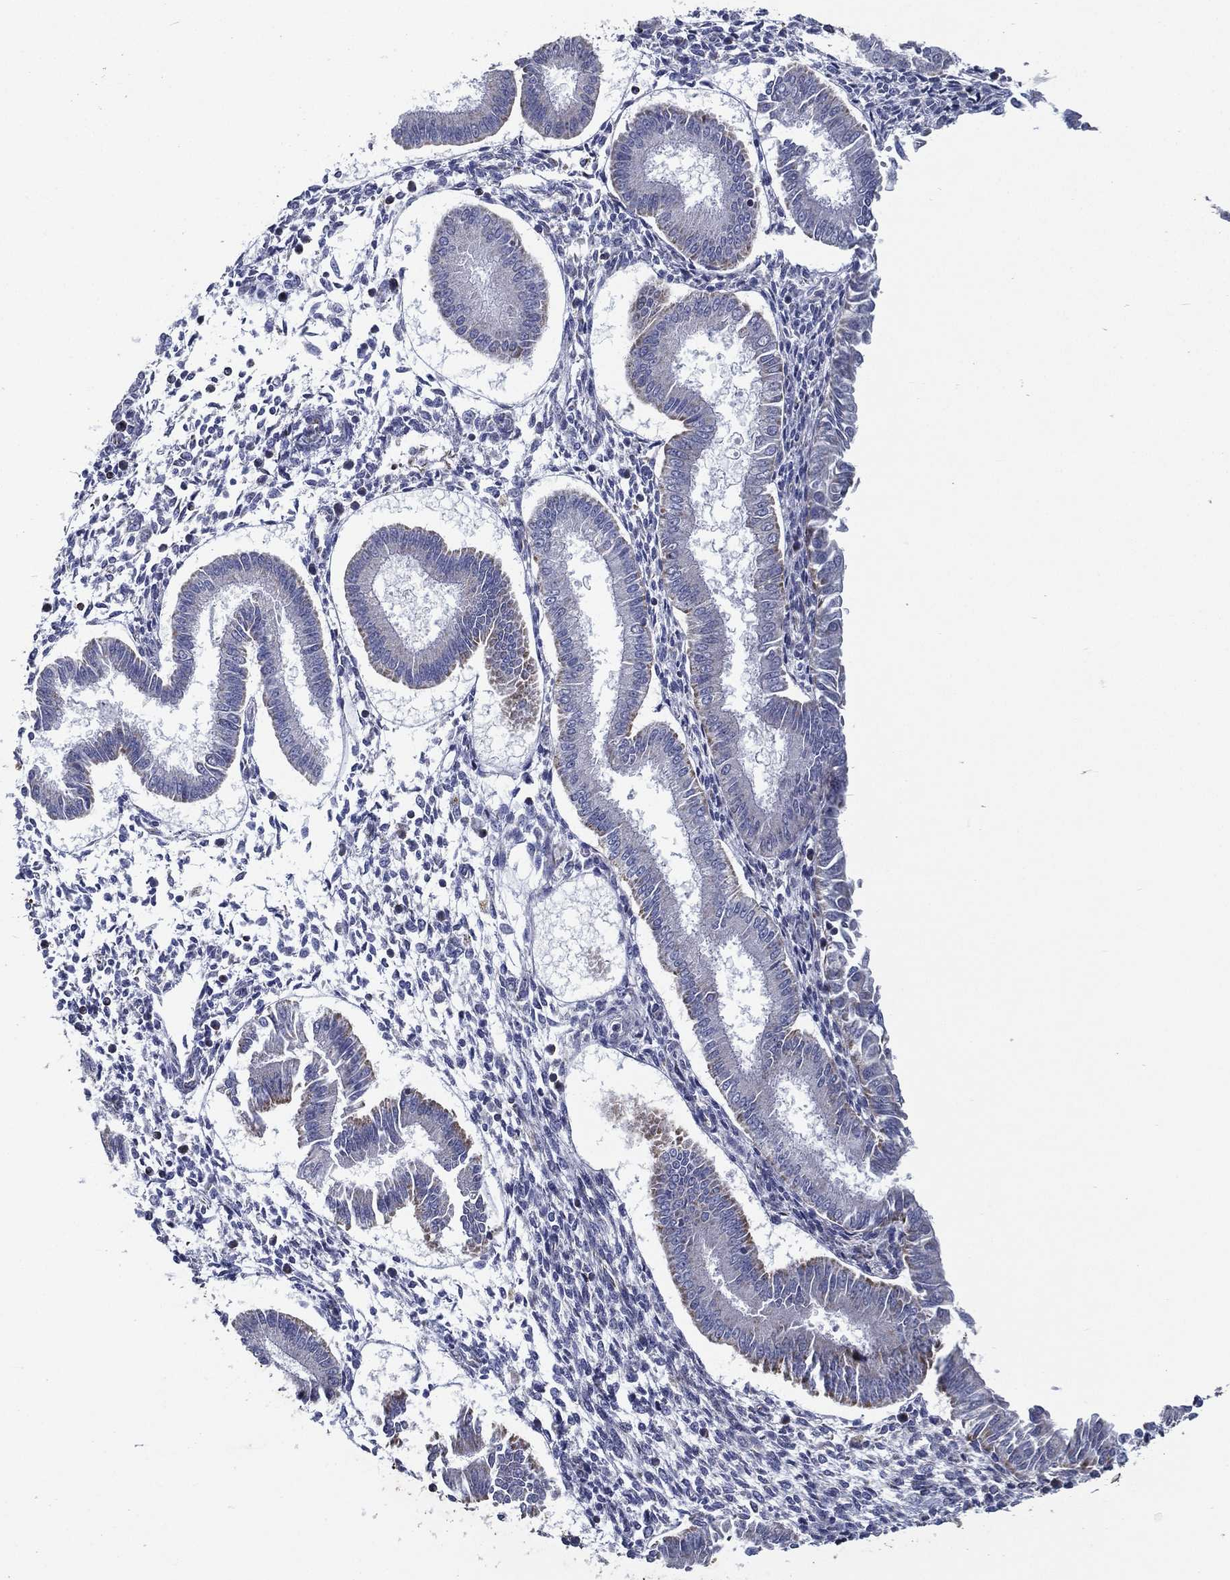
{"staining": {"intensity": "negative", "quantity": "none", "location": "none"}, "tissue": "endometrium", "cell_type": "Cells in endometrial stroma", "image_type": "normal", "snomed": [{"axis": "morphology", "description": "Normal tissue, NOS"}, {"axis": "topography", "description": "Endometrium"}], "caption": "Protein analysis of normal endometrium demonstrates no significant expression in cells in endometrial stroma.", "gene": "SFXN1", "patient": {"sex": "female", "age": 43}}